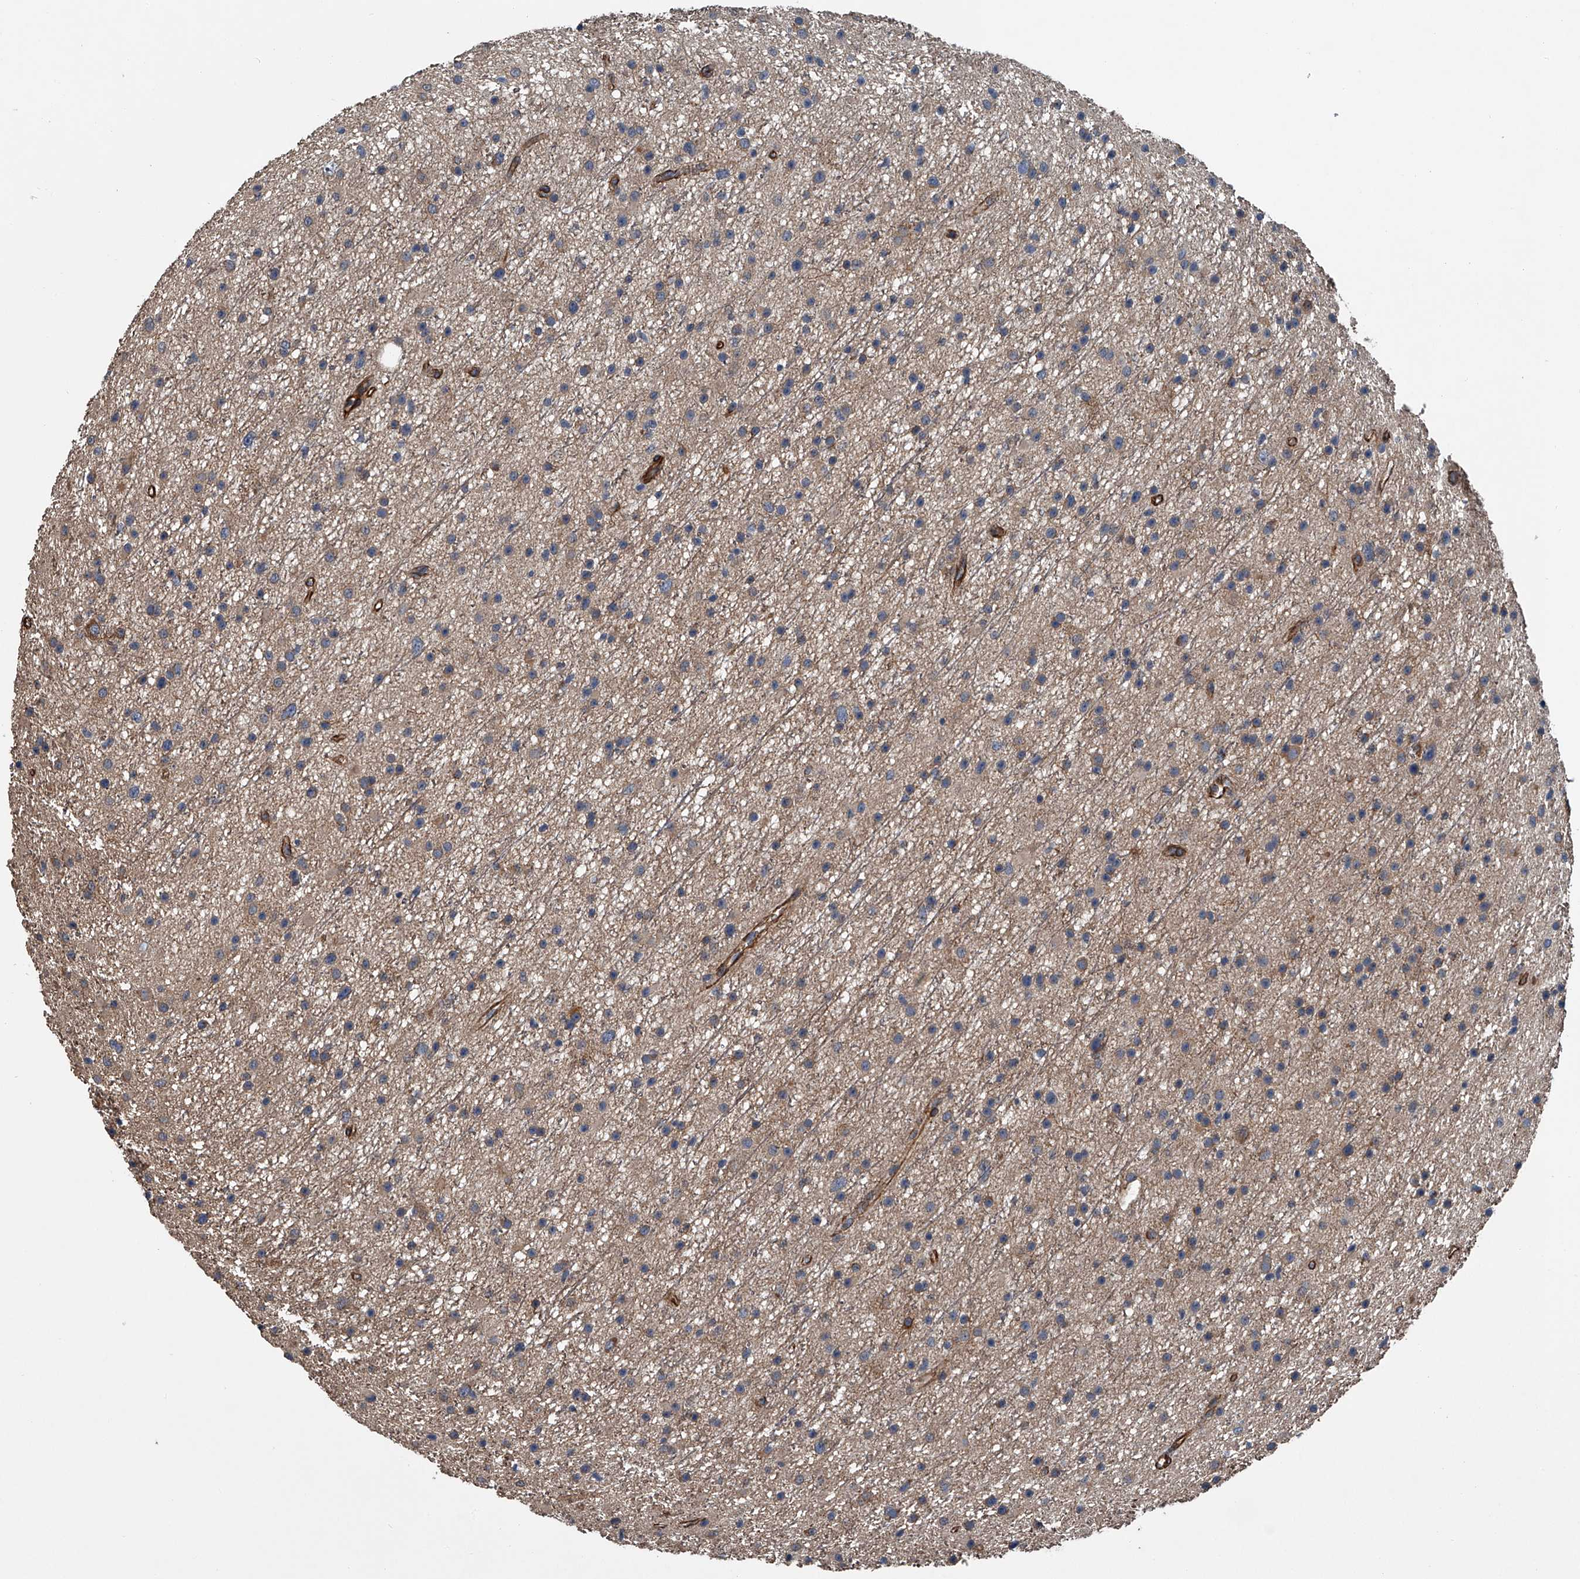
{"staining": {"intensity": "weak", "quantity": "<25%", "location": "cytoplasmic/membranous"}, "tissue": "glioma", "cell_type": "Tumor cells", "image_type": "cancer", "snomed": [{"axis": "morphology", "description": "Glioma, malignant, Low grade"}, {"axis": "topography", "description": "Cerebral cortex"}], "caption": "Immunohistochemistry (IHC) photomicrograph of neoplastic tissue: human malignant glioma (low-grade) stained with DAB (3,3'-diaminobenzidine) displays no significant protein positivity in tumor cells.", "gene": "LDLRAD2", "patient": {"sex": "female", "age": 39}}